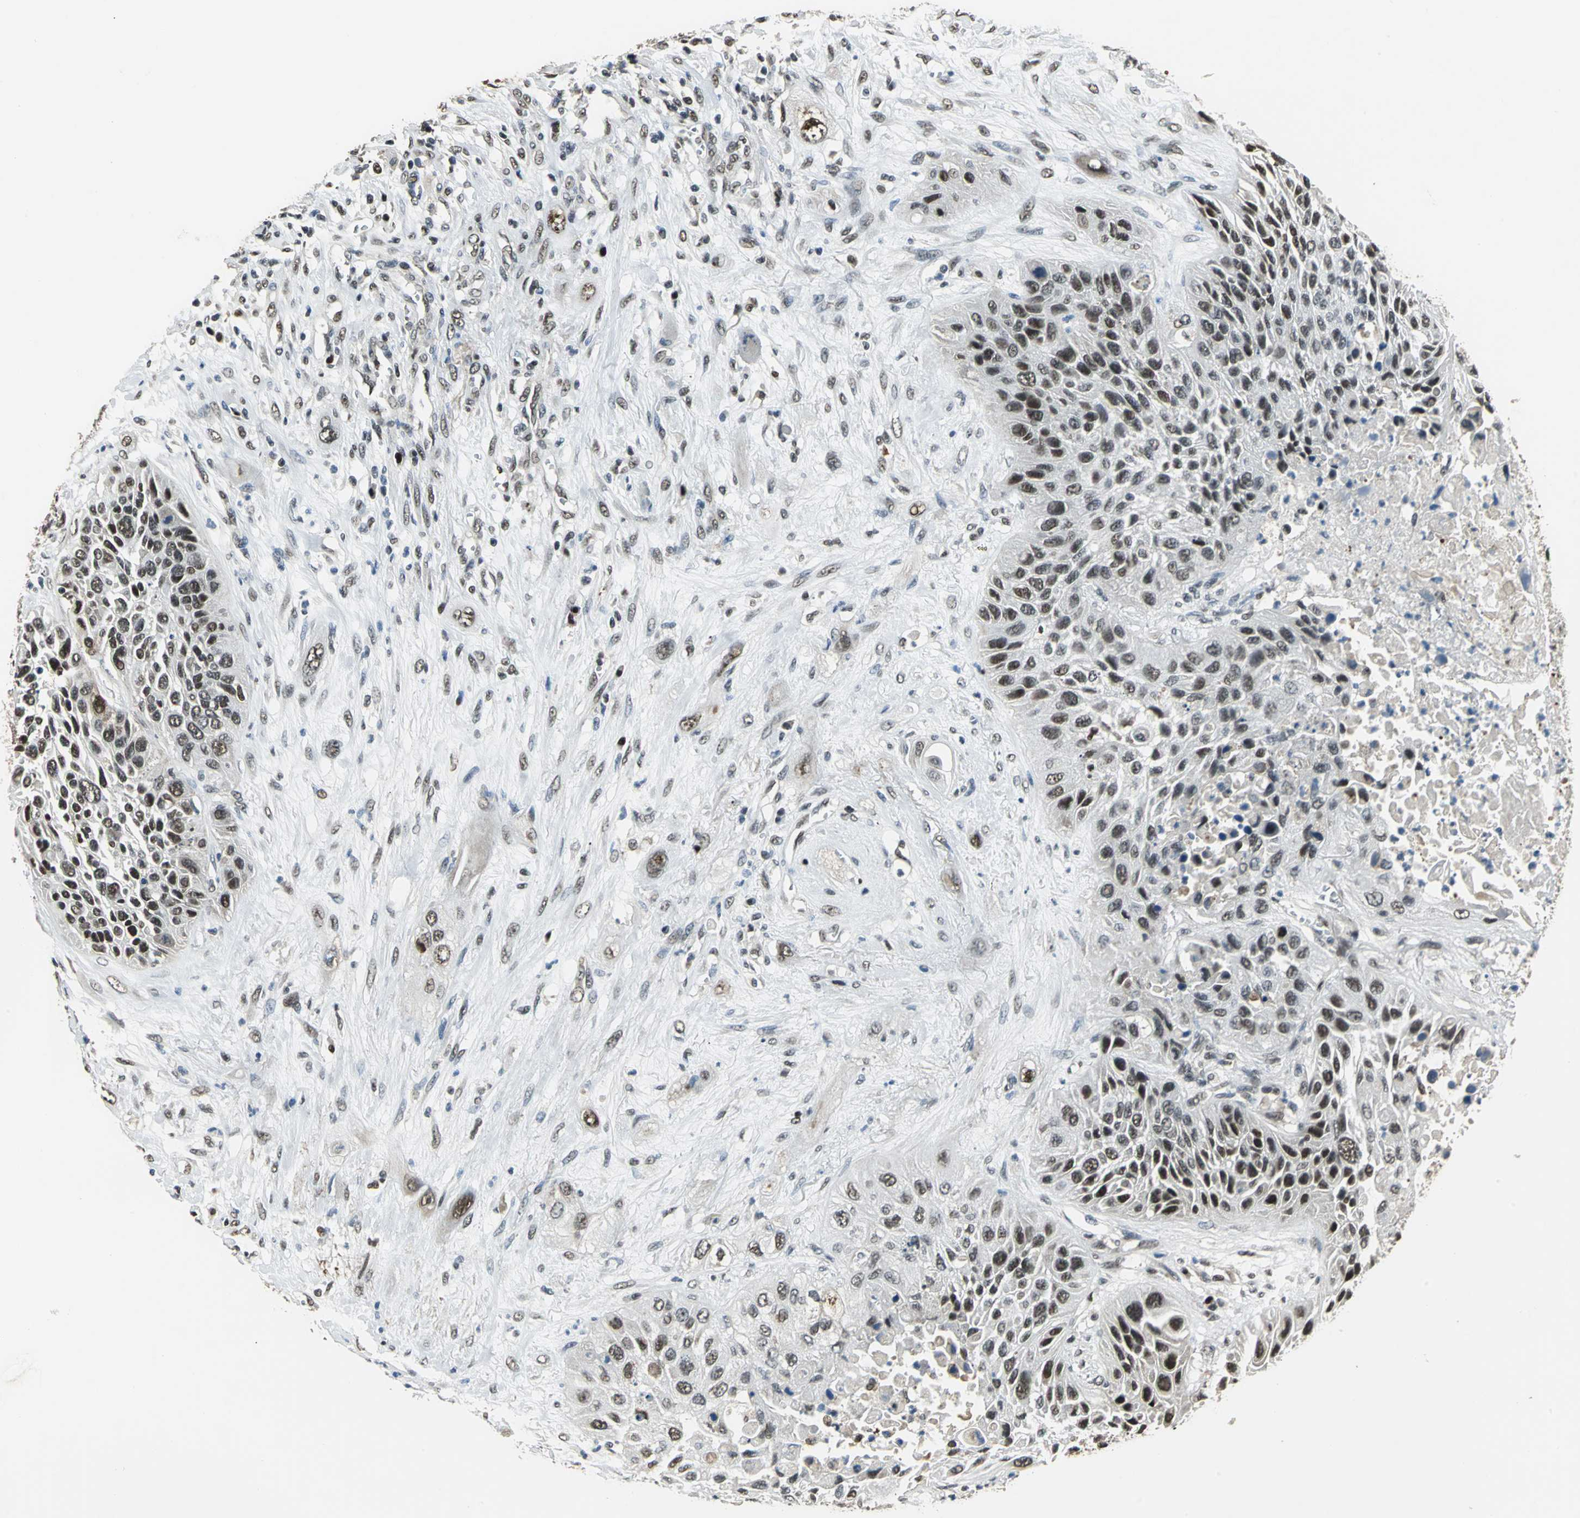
{"staining": {"intensity": "moderate", "quantity": "25%-75%", "location": "nuclear"}, "tissue": "lung cancer", "cell_type": "Tumor cells", "image_type": "cancer", "snomed": [{"axis": "morphology", "description": "Squamous cell carcinoma, NOS"}, {"axis": "topography", "description": "Lung"}], "caption": "Lung cancer stained with a brown dye reveals moderate nuclear positive staining in approximately 25%-75% of tumor cells.", "gene": "MIS18BP1", "patient": {"sex": "female", "age": 76}}